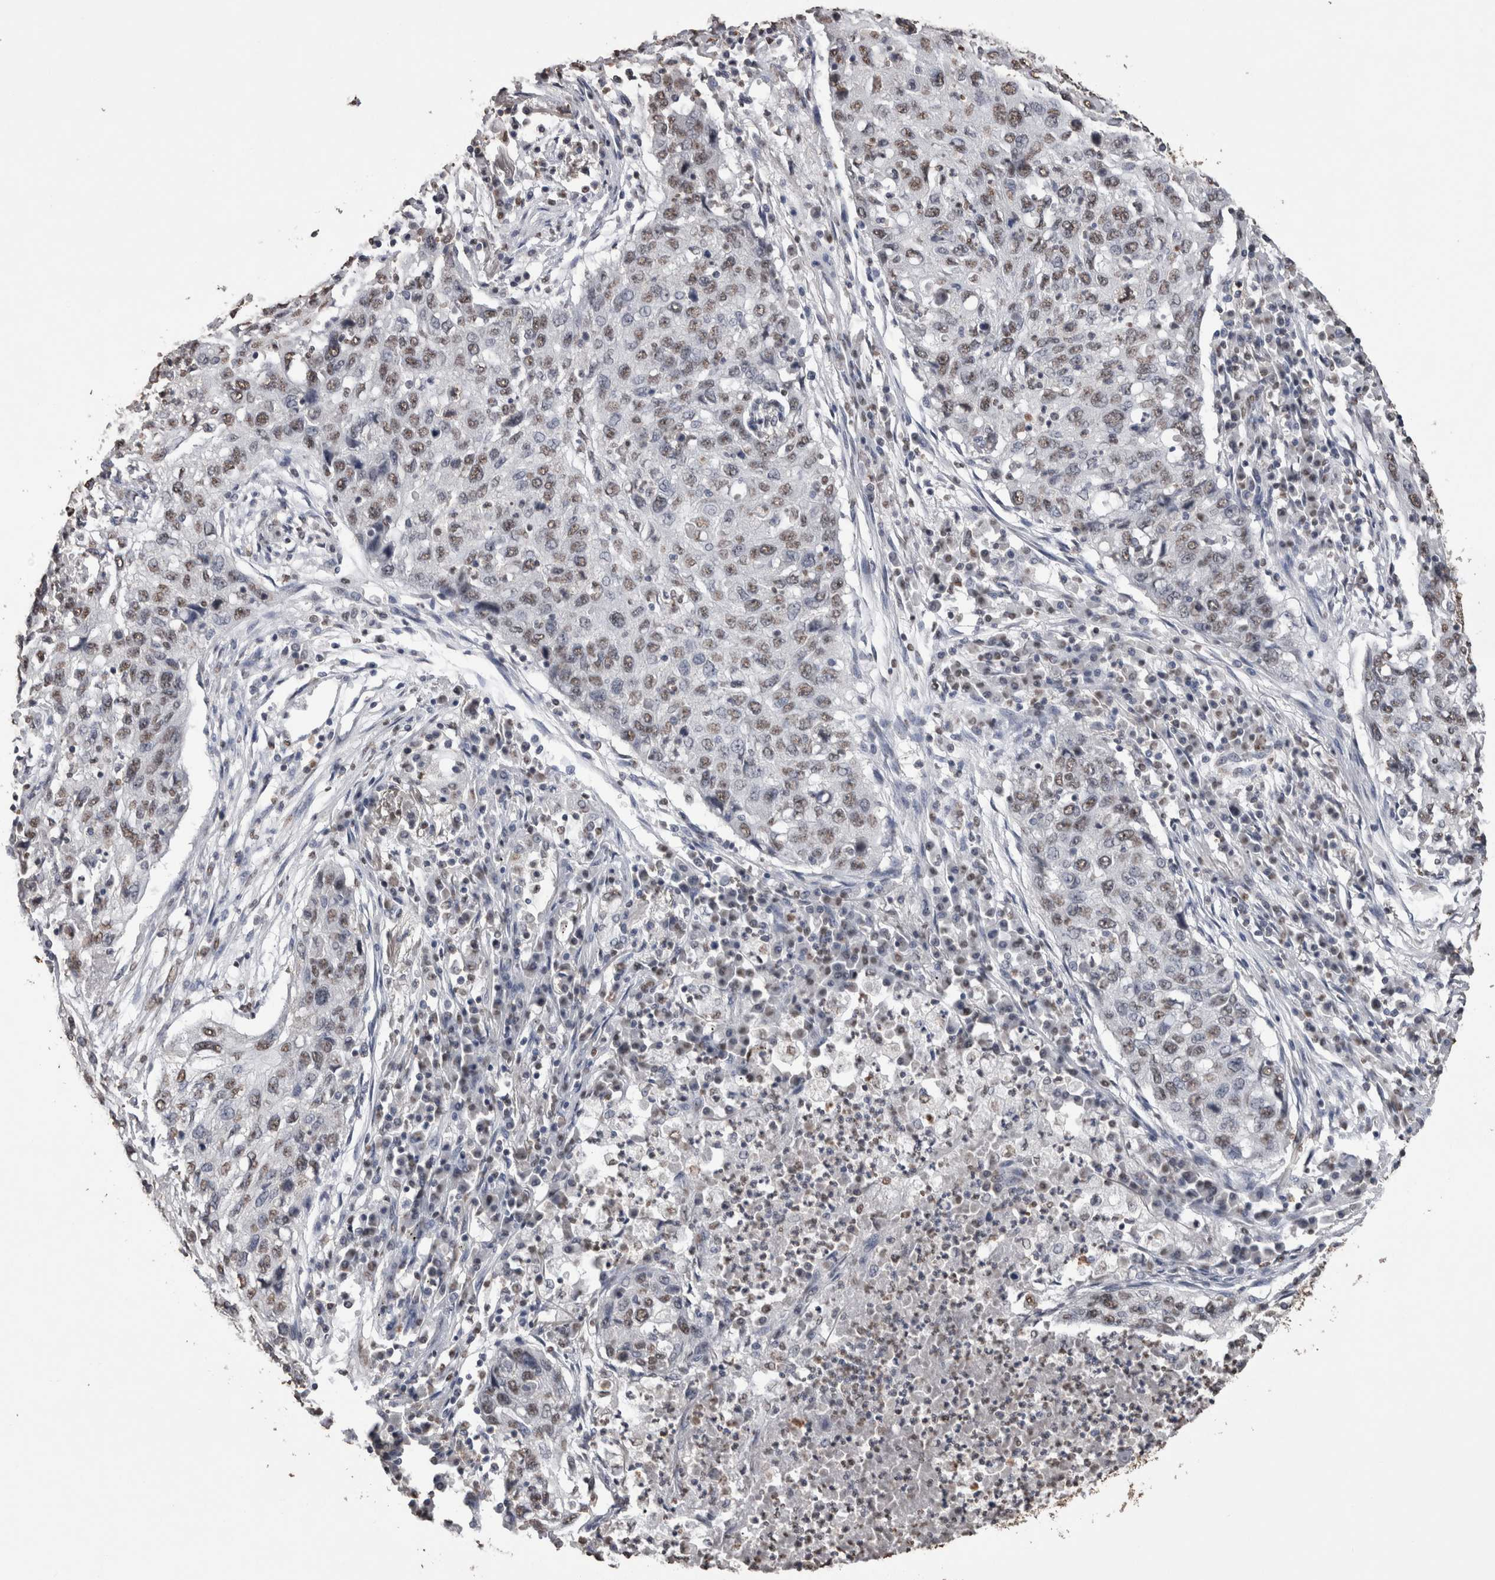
{"staining": {"intensity": "weak", "quantity": "25%-75%", "location": "nuclear"}, "tissue": "lung cancer", "cell_type": "Tumor cells", "image_type": "cancer", "snomed": [{"axis": "morphology", "description": "Squamous cell carcinoma, NOS"}, {"axis": "topography", "description": "Lung"}], "caption": "Immunohistochemical staining of human lung cancer (squamous cell carcinoma) reveals weak nuclear protein expression in approximately 25%-75% of tumor cells. (DAB (3,3'-diaminobenzidine) = brown stain, brightfield microscopy at high magnification).", "gene": "NTHL1", "patient": {"sex": "female", "age": 63}}